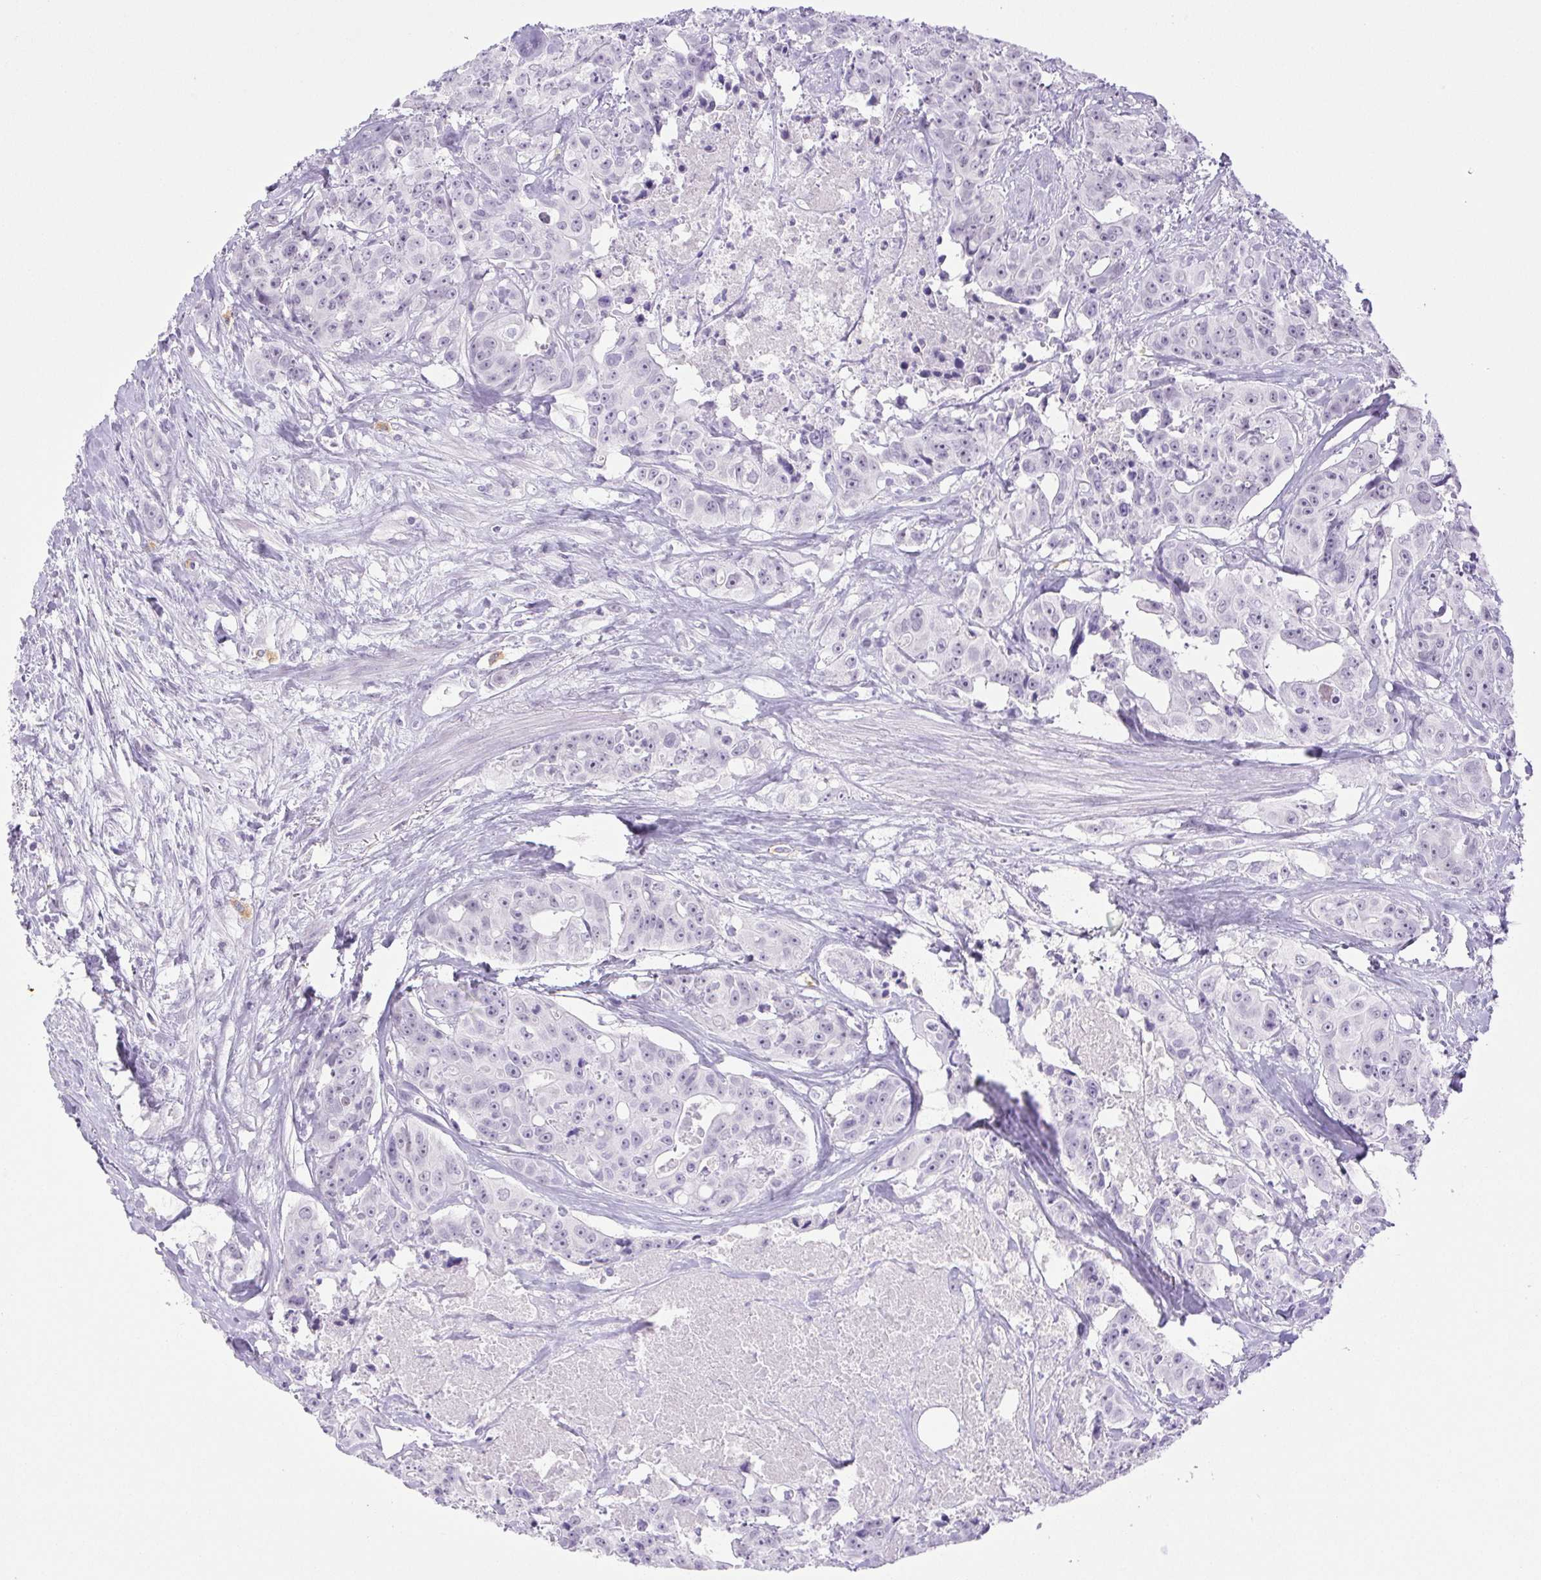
{"staining": {"intensity": "negative", "quantity": "none", "location": "none"}, "tissue": "colorectal cancer", "cell_type": "Tumor cells", "image_type": "cancer", "snomed": [{"axis": "morphology", "description": "Adenocarcinoma, NOS"}, {"axis": "topography", "description": "Rectum"}], "caption": "This micrograph is of colorectal cancer stained with immunohistochemistry (IHC) to label a protein in brown with the nuclei are counter-stained blue. There is no expression in tumor cells.", "gene": "PAPPA2", "patient": {"sex": "female", "age": 62}}